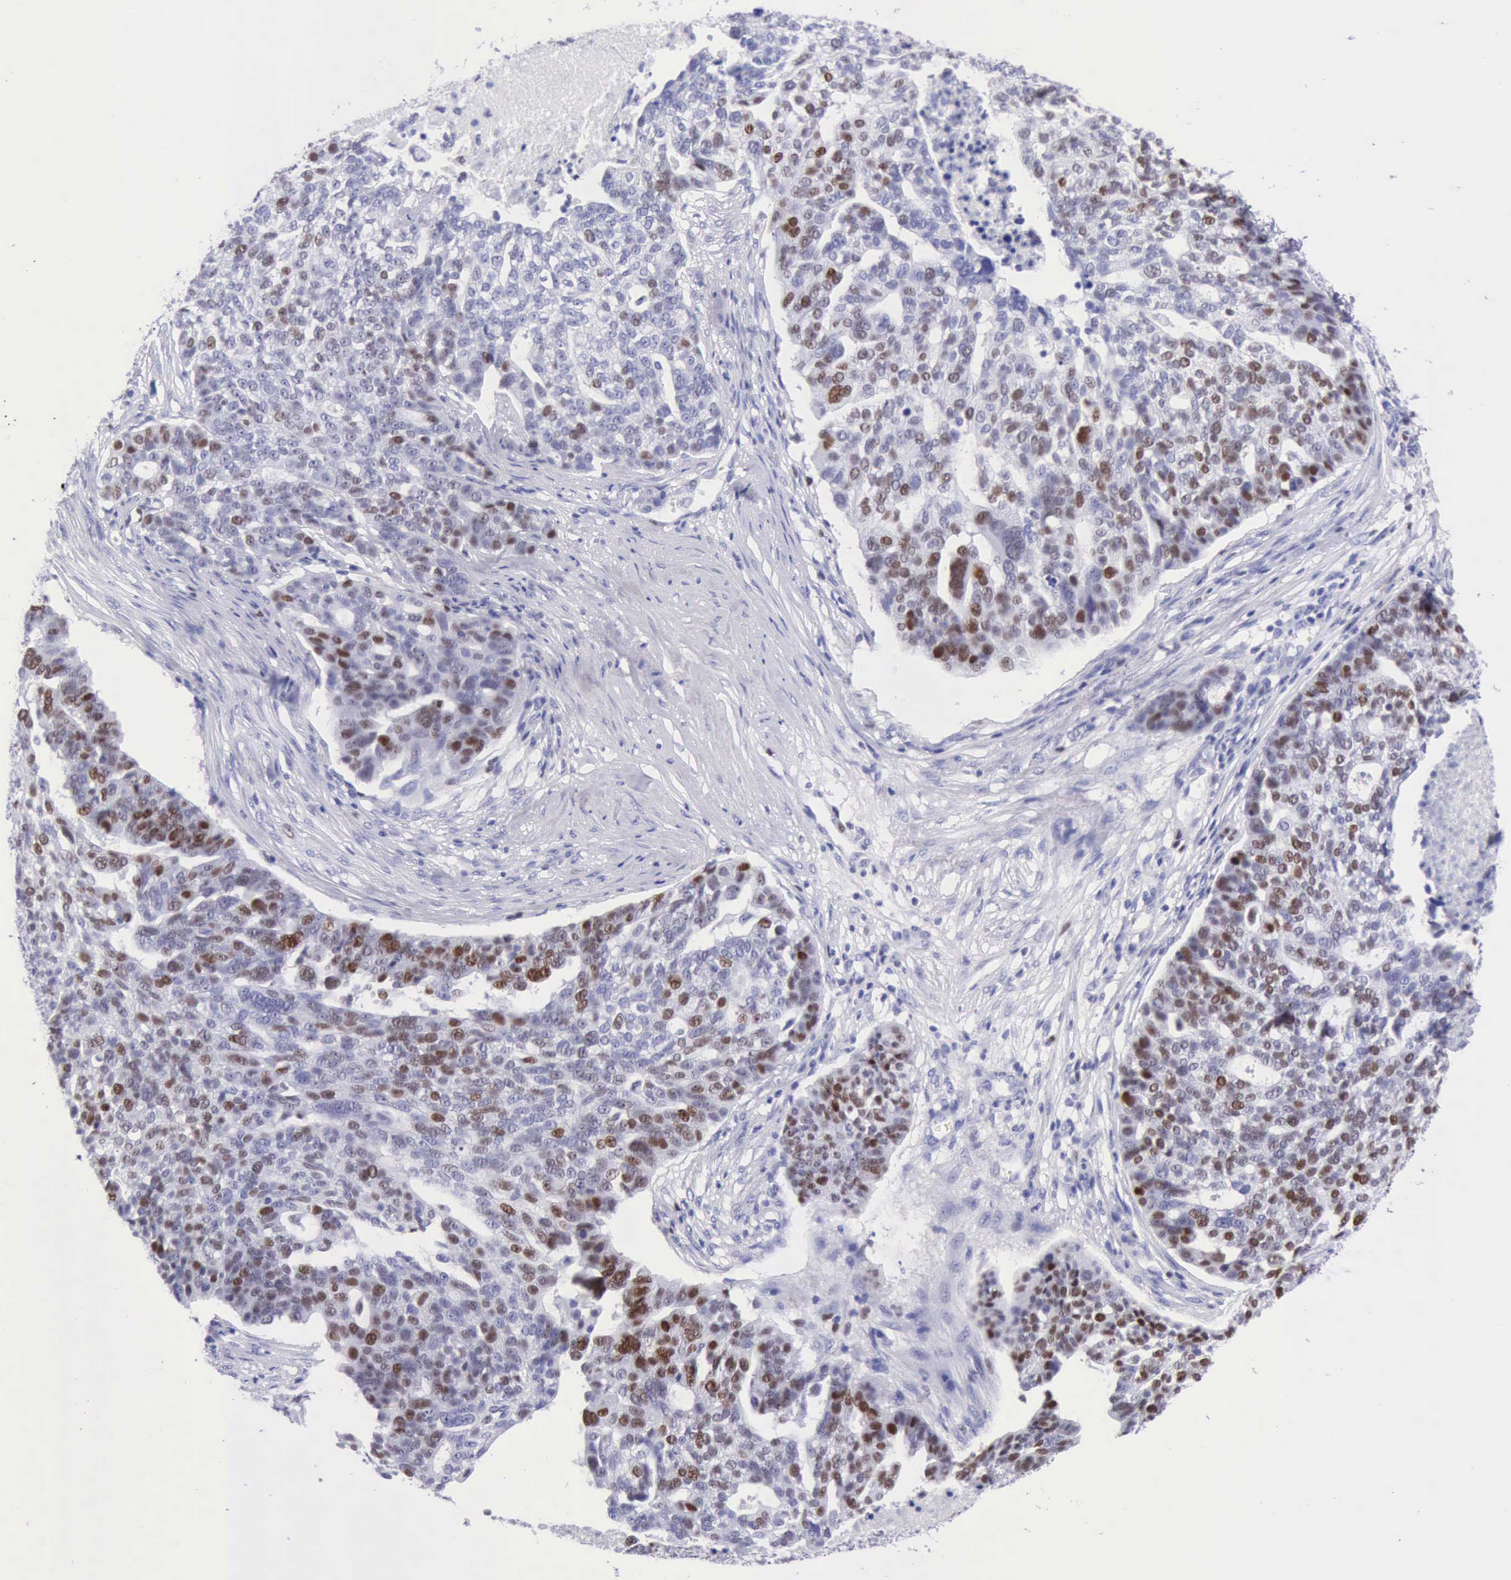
{"staining": {"intensity": "strong", "quantity": "25%-75%", "location": "nuclear"}, "tissue": "ovarian cancer", "cell_type": "Tumor cells", "image_type": "cancer", "snomed": [{"axis": "morphology", "description": "Cystadenocarcinoma, serous, NOS"}, {"axis": "topography", "description": "Ovary"}], "caption": "This image shows ovarian cancer stained with immunohistochemistry to label a protein in brown. The nuclear of tumor cells show strong positivity for the protein. Nuclei are counter-stained blue.", "gene": "MCM2", "patient": {"sex": "female", "age": 59}}